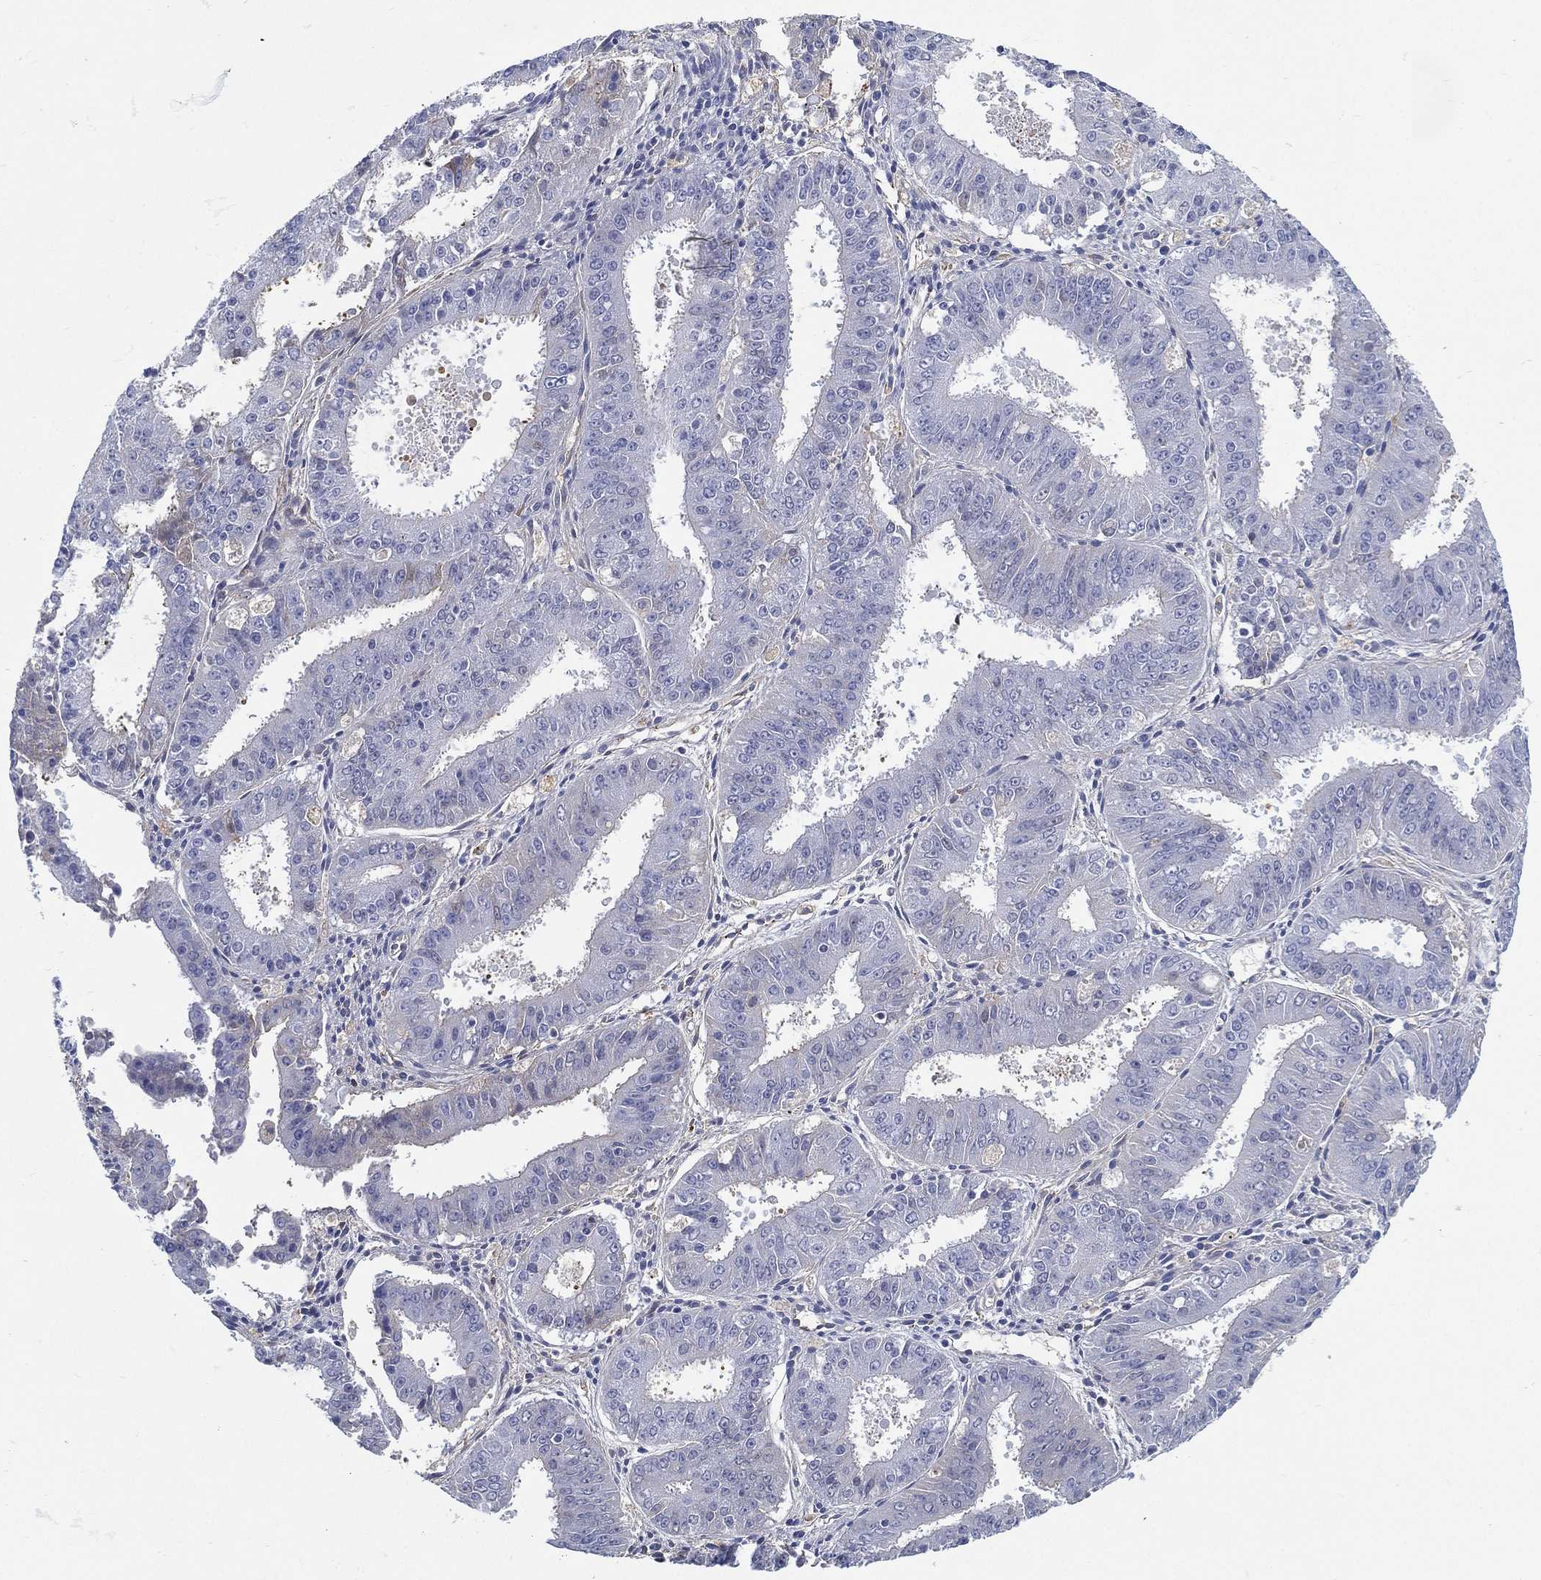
{"staining": {"intensity": "negative", "quantity": "none", "location": "none"}, "tissue": "ovarian cancer", "cell_type": "Tumor cells", "image_type": "cancer", "snomed": [{"axis": "morphology", "description": "Carcinoma, endometroid"}, {"axis": "topography", "description": "Ovary"}], "caption": "IHC of human ovarian cancer (endometroid carcinoma) demonstrates no staining in tumor cells.", "gene": "IFNB1", "patient": {"sex": "female", "age": 42}}